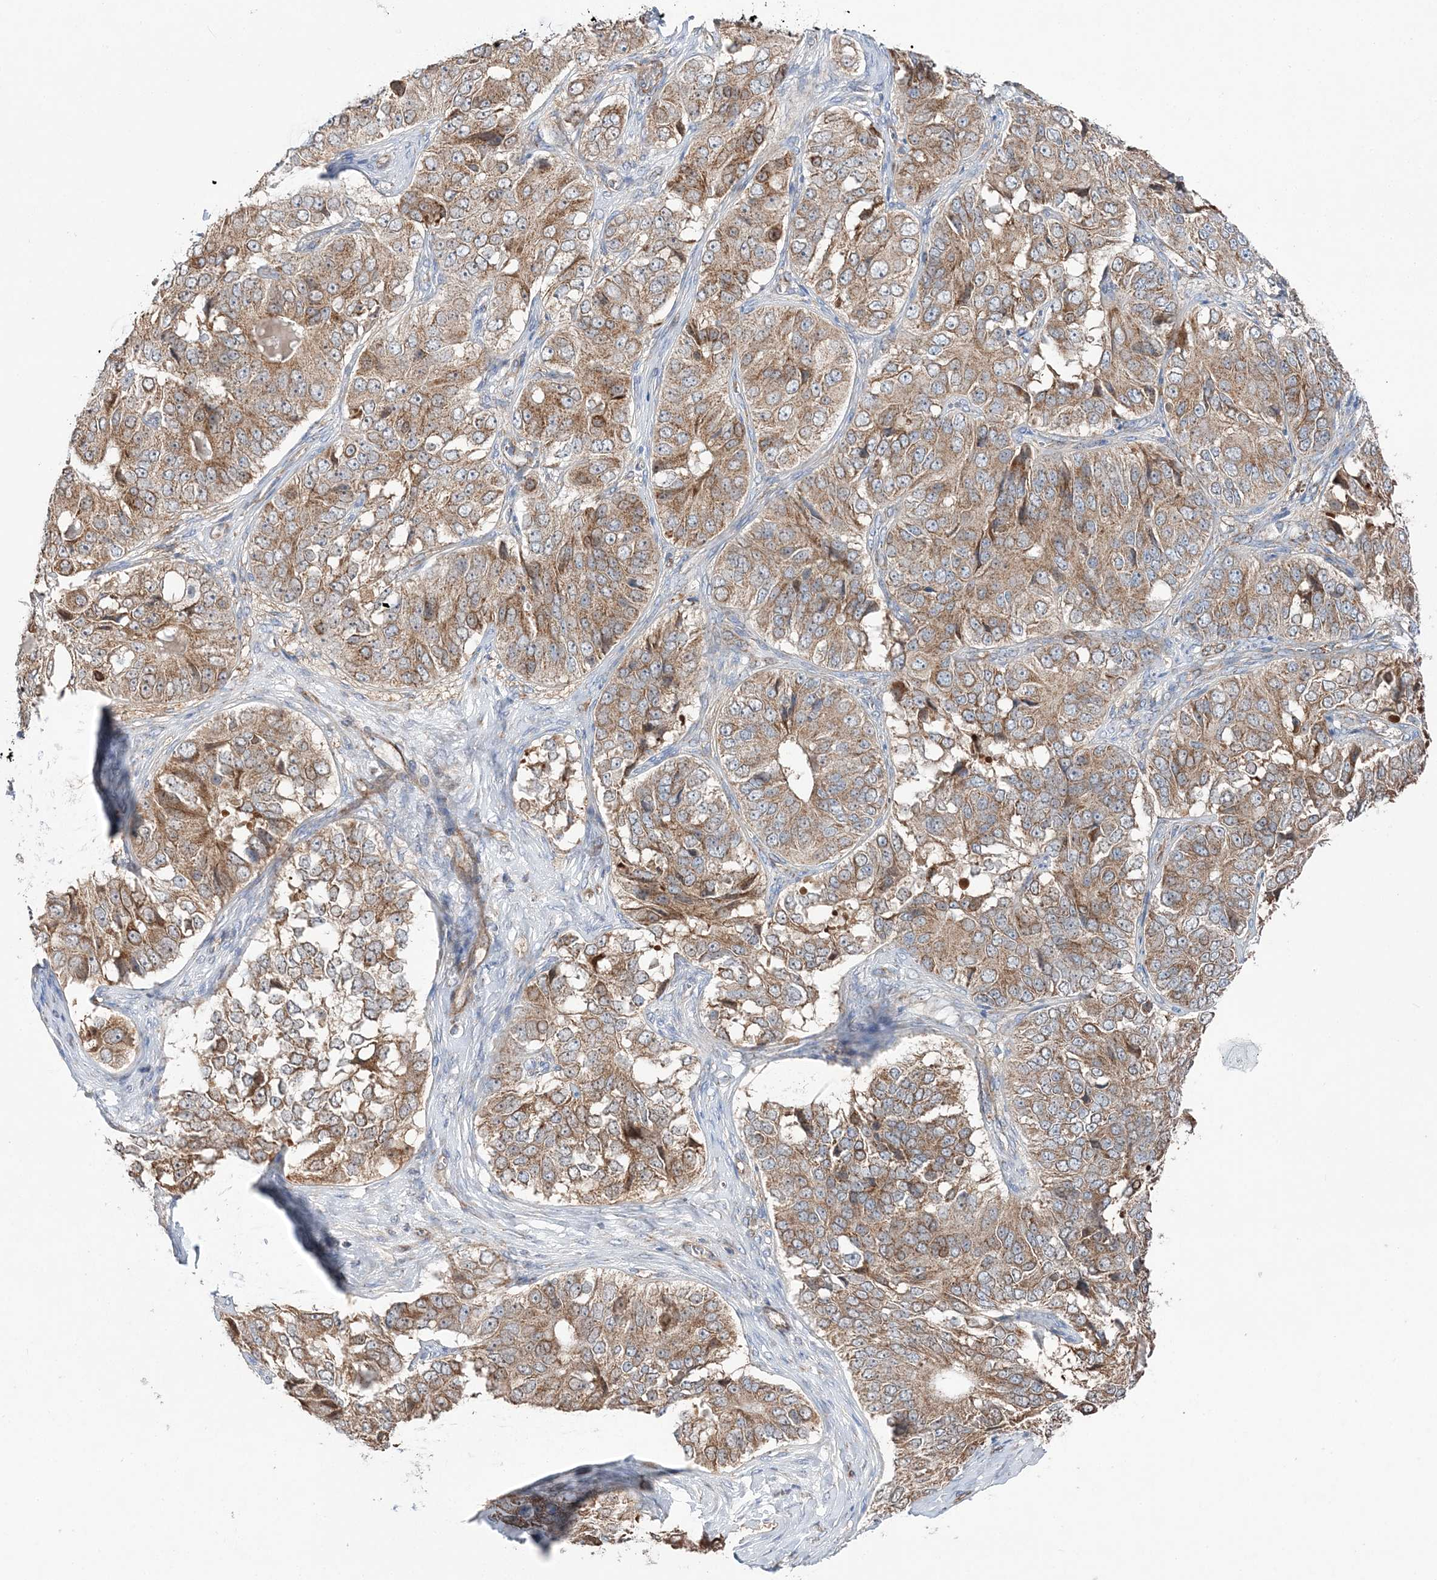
{"staining": {"intensity": "moderate", "quantity": ">75%", "location": "cytoplasmic/membranous"}, "tissue": "ovarian cancer", "cell_type": "Tumor cells", "image_type": "cancer", "snomed": [{"axis": "morphology", "description": "Carcinoma, endometroid"}, {"axis": "topography", "description": "Ovary"}], "caption": "Human endometroid carcinoma (ovarian) stained with a brown dye exhibits moderate cytoplasmic/membranous positive expression in about >75% of tumor cells.", "gene": "OPA1", "patient": {"sex": "female", "age": 51}}